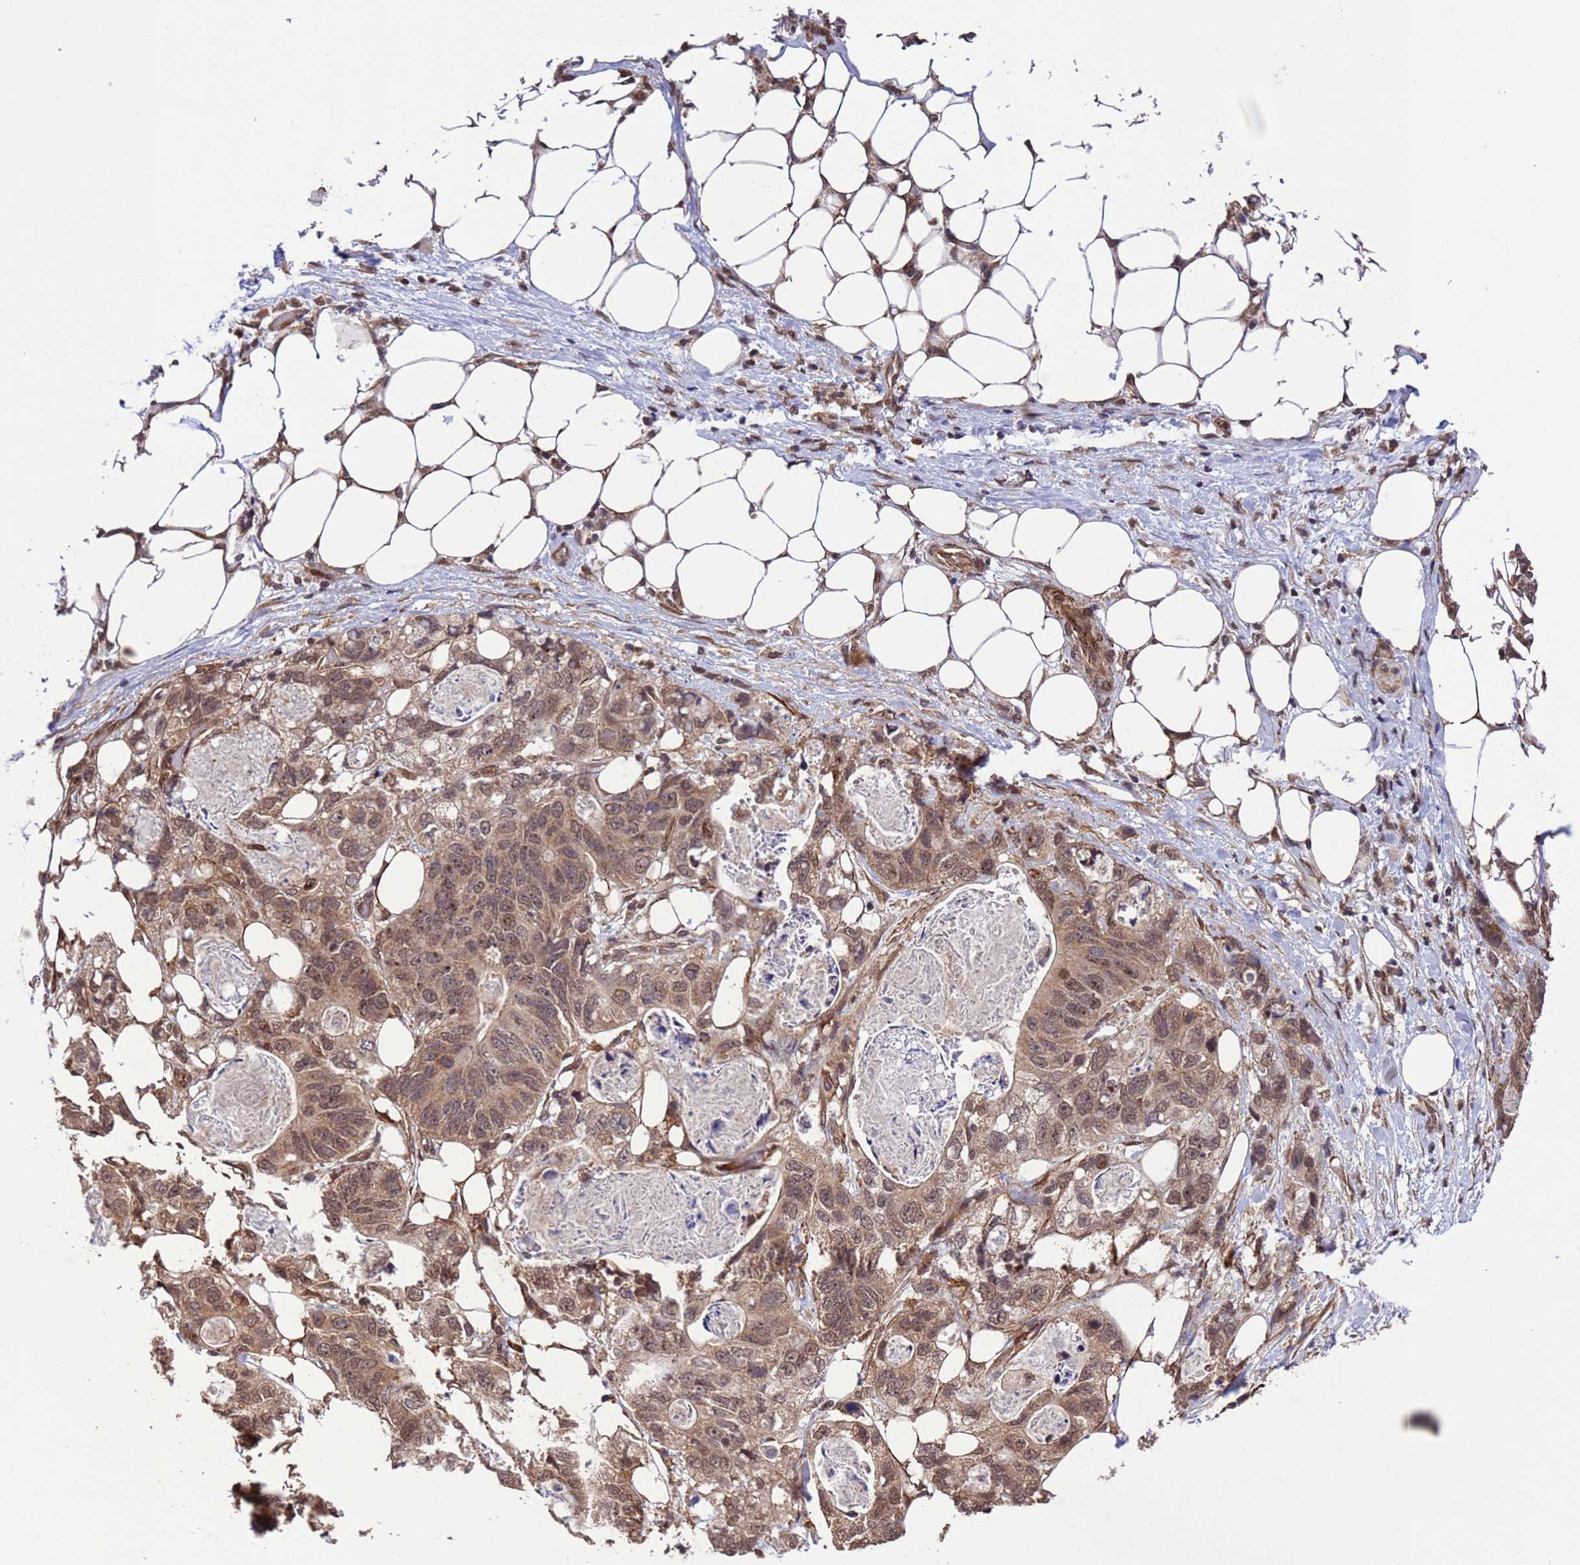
{"staining": {"intensity": "moderate", "quantity": ">75%", "location": "cytoplasmic/membranous,nuclear"}, "tissue": "stomach cancer", "cell_type": "Tumor cells", "image_type": "cancer", "snomed": [{"axis": "morphology", "description": "Adenocarcinoma, NOS"}, {"axis": "topography", "description": "Stomach"}], "caption": "IHC (DAB) staining of human stomach cancer exhibits moderate cytoplasmic/membranous and nuclear protein positivity in about >75% of tumor cells.", "gene": "VSTM4", "patient": {"sex": "female", "age": 89}}